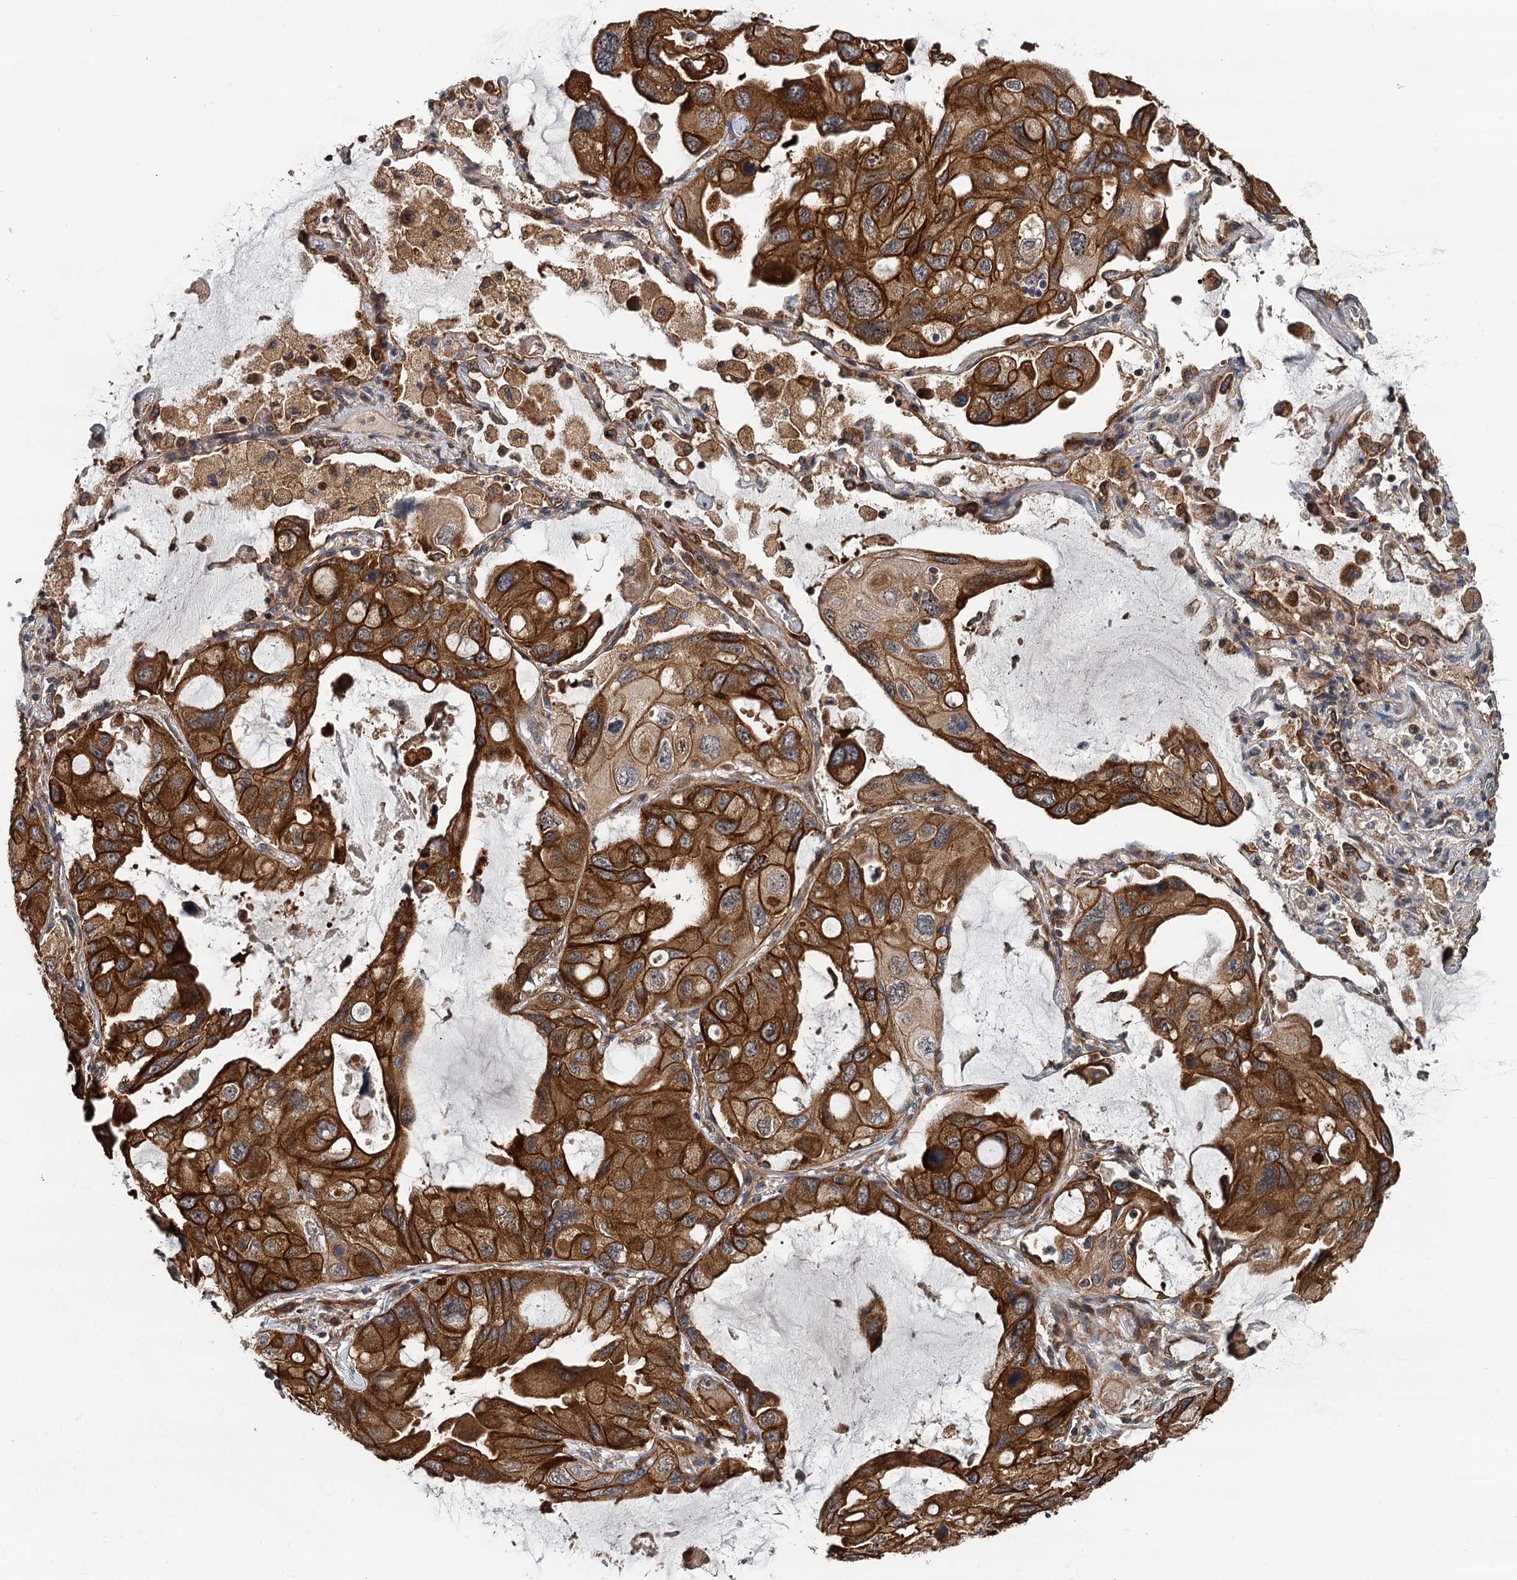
{"staining": {"intensity": "strong", "quantity": ">75%", "location": "cytoplasmic/membranous"}, "tissue": "lung cancer", "cell_type": "Tumor cells", "image_type": "cancer", "snomed": [{"axis": "morphology", "description": "Squamous cell carcinoma, NOS"}, {"axis": "topography", "description": "Lung"}], "caption": "Lung cancer stained with a protein marker displays strong staining in tumor cells.", "gene": "LRRK2", "patient": {"sex": "female", "age": 73}}